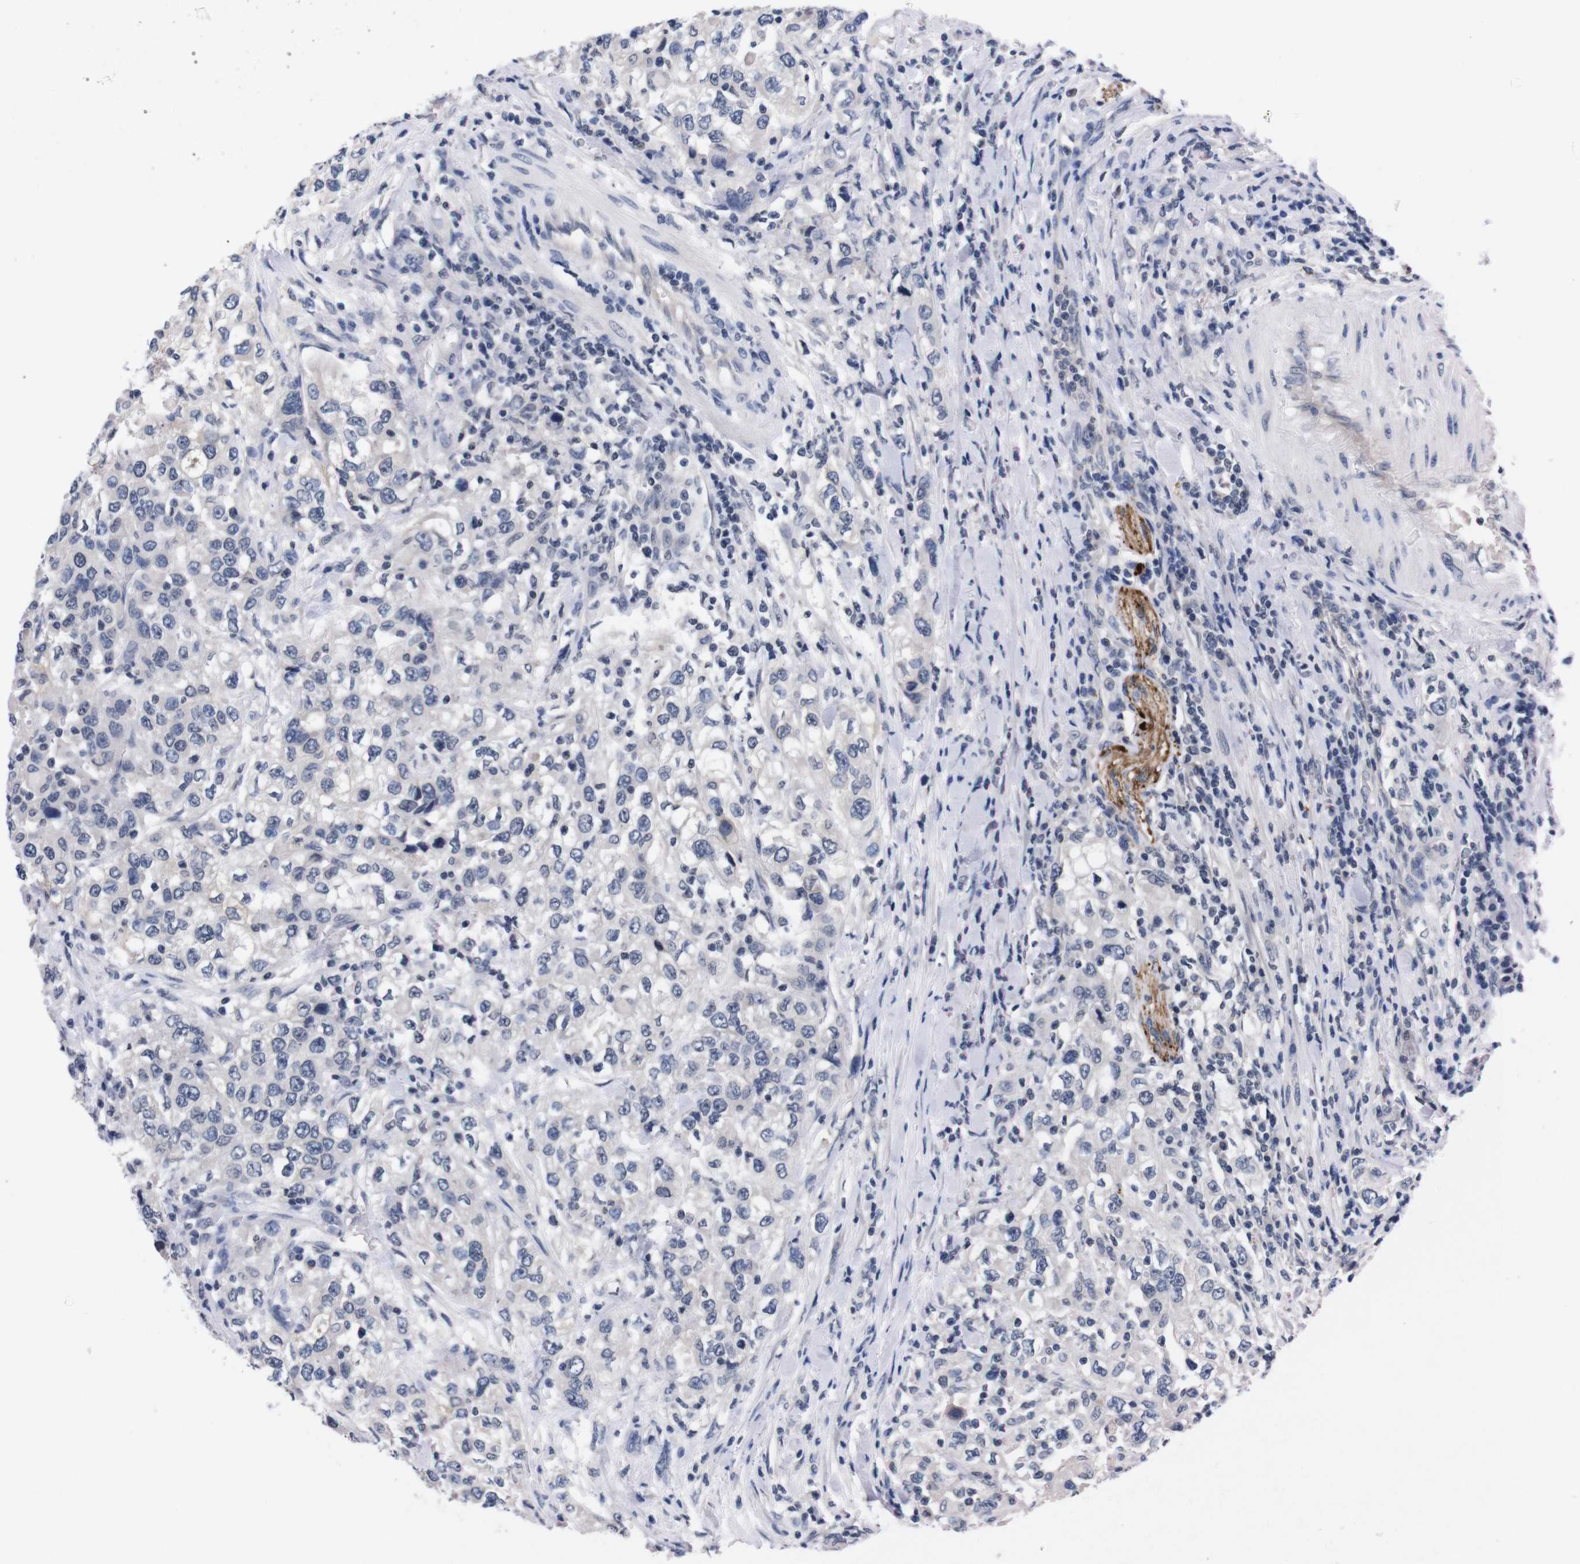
{"staining": {"intensity": "negative", "quantity": "none", "location": "none"}, "tissue": "urothelial cancer", "cell_type": "Tumor cells", "image_type": "cancer", "snomed": [{"axis": "morphology", "description": "Urothelial carcinoma, High grade"}, {"axis": "topography", "description": "Urinary bladder"}], "caption": "Urothelial cancer was stained to show a protein in brown. There is no significant positivity in tumor cells.", "gene": "TNFRSF21", "patient": {"sex": "female", "age": 80}}